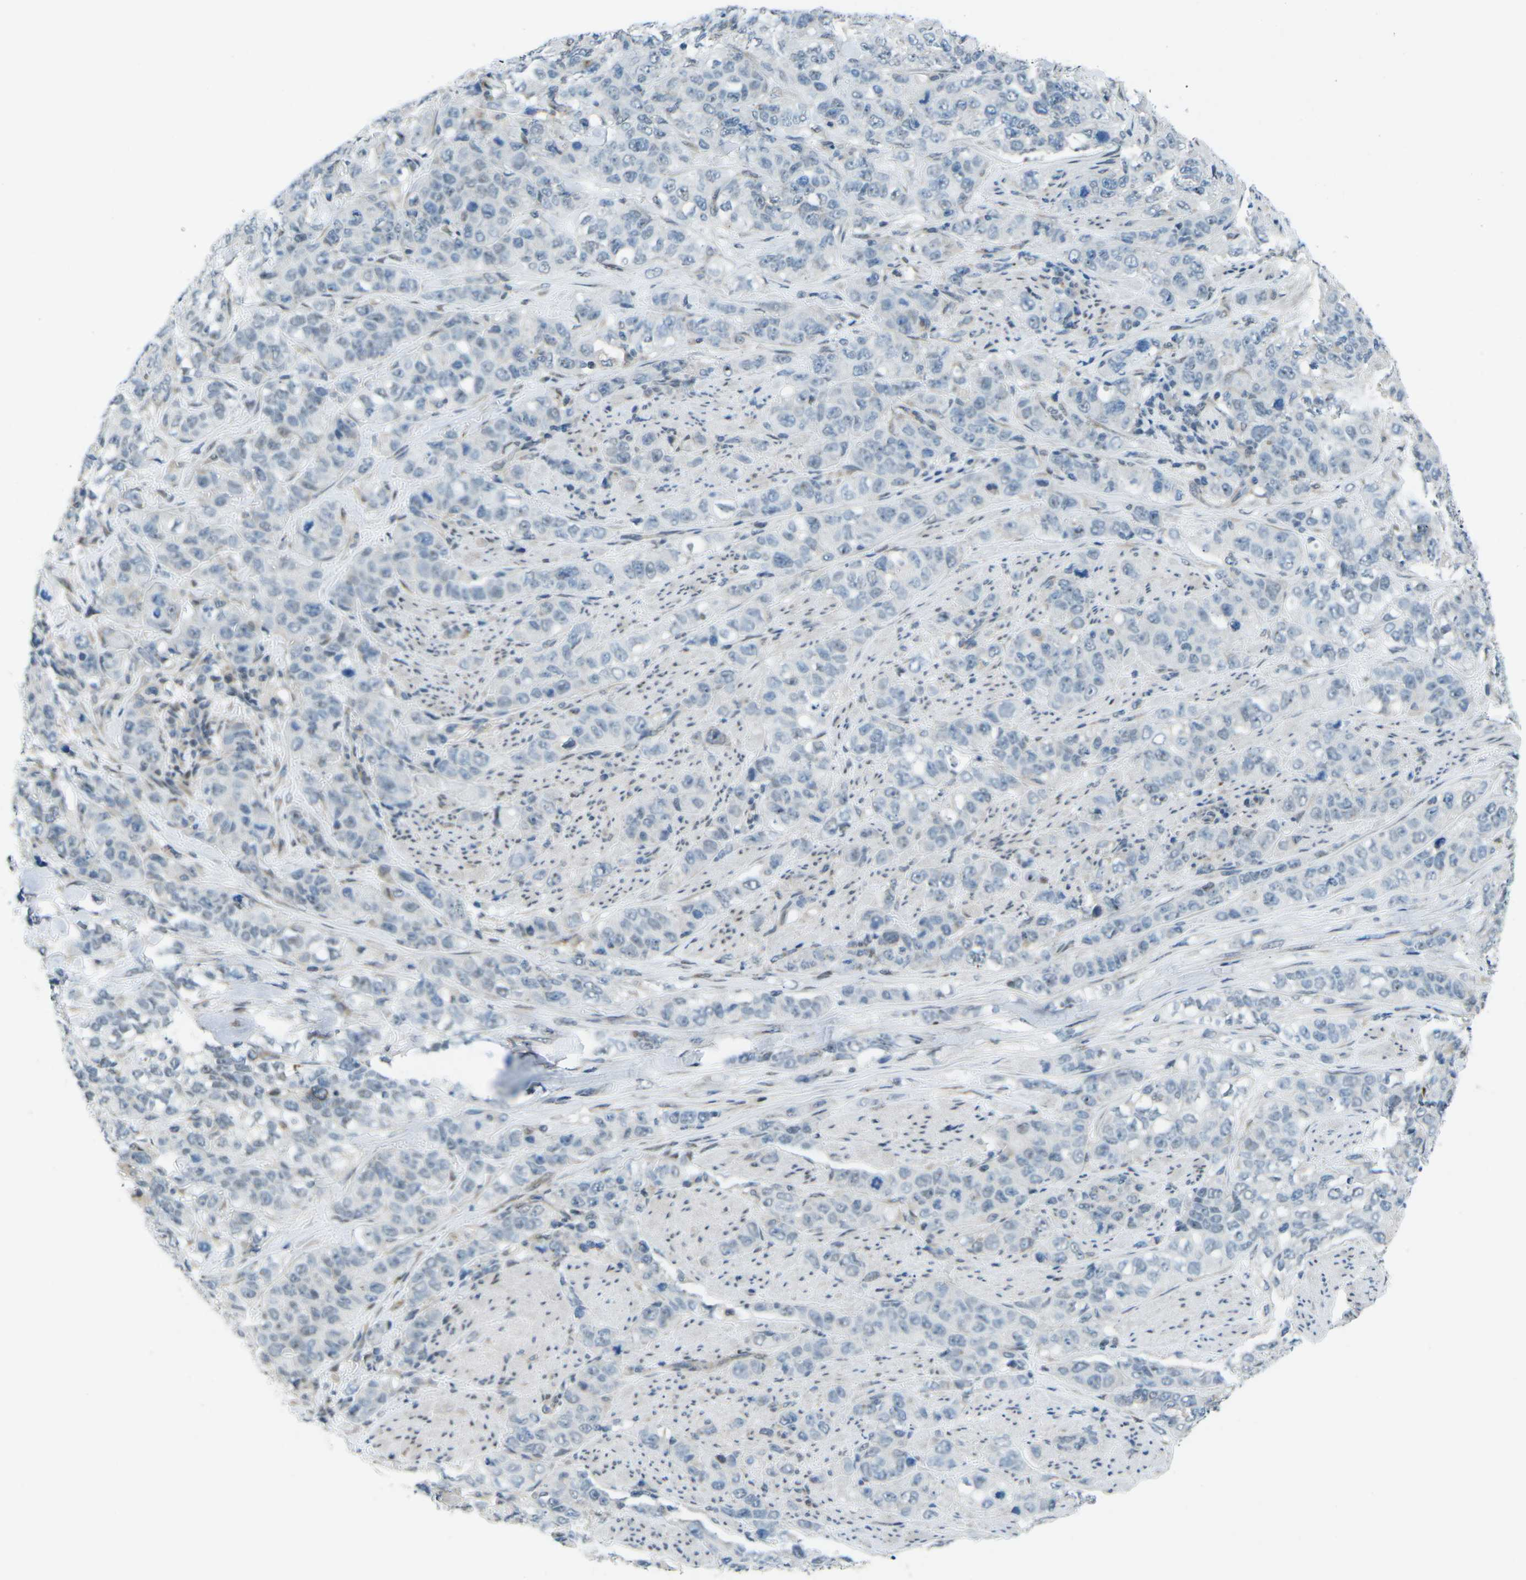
{"staining": {"intensity": "negative", "quantity": "none", "location": "none"}, "tissue": "stomach cancer", "cell_type": "Tumor cells", "image_type": "cancer", "snomed": [{"axis": "morphology", "description": "Adenocarcinoma, NOS"}, {"axis": "topography", "description": "Stomach"}], "caption": "Immunohistochemical staining of stomach cancer (adenocarcinoma) displays no significant positivity in tumor cells.", "gene": "MBNL1", "patient": {"sex": "male", "age": 48}}